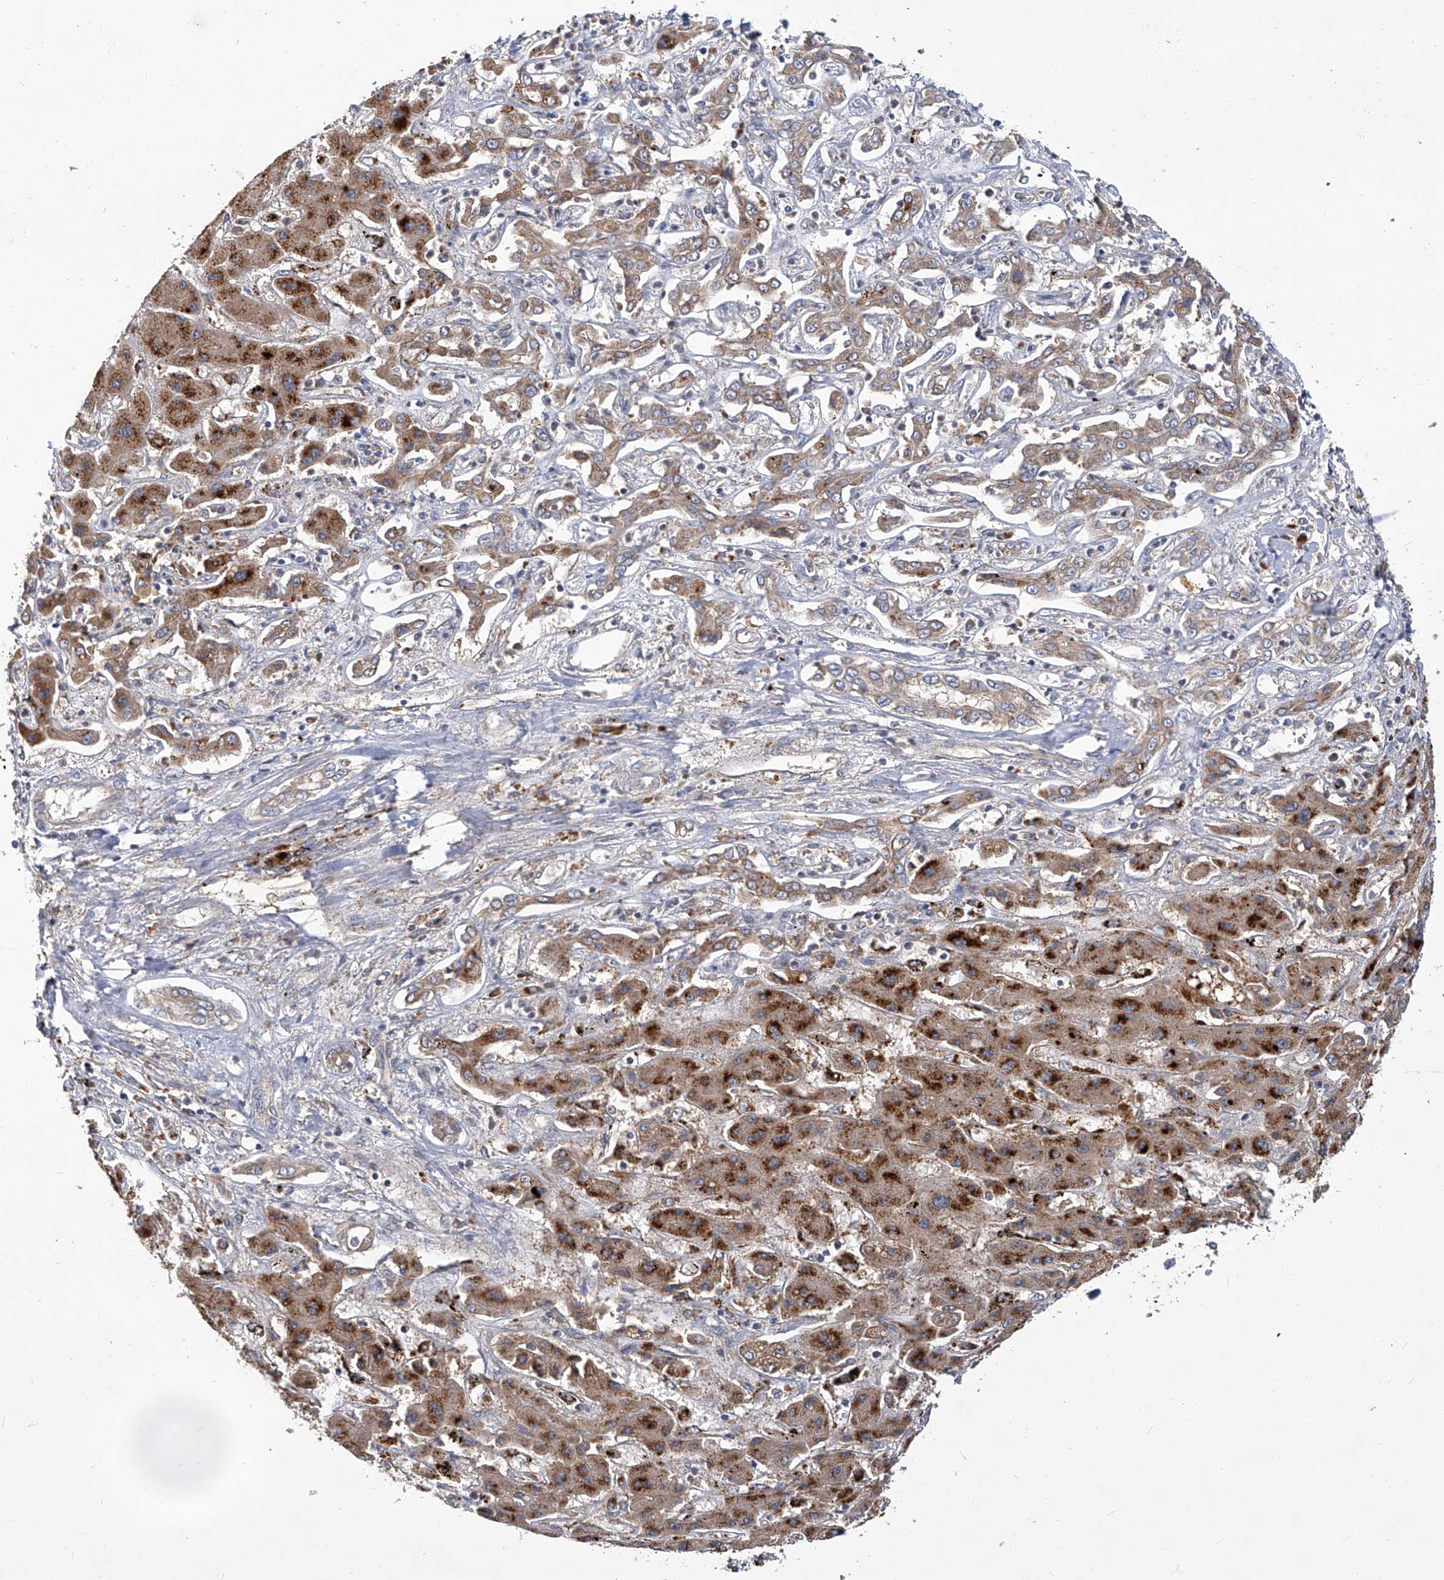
{"staining": {"intensity": "moderate", "quantity": ">75%", "location": "cytoplasmic/membranous"}, "tissue": "liver cancer", "cell_type": "Tumor cells", "image_type": "cancer", "snomed": [{"axis": "morphology", "description": "Cholangiocarcinoma"}, {"axis": "topography", "description": "Liver"}], "caption": "Liver cancer (cholangiocarcinoma) stained with a protein marker reveals moderate staining in tumor cells.", "gene": "TNFRSF13B", "patient": {"sex": "male", "age": 67}}